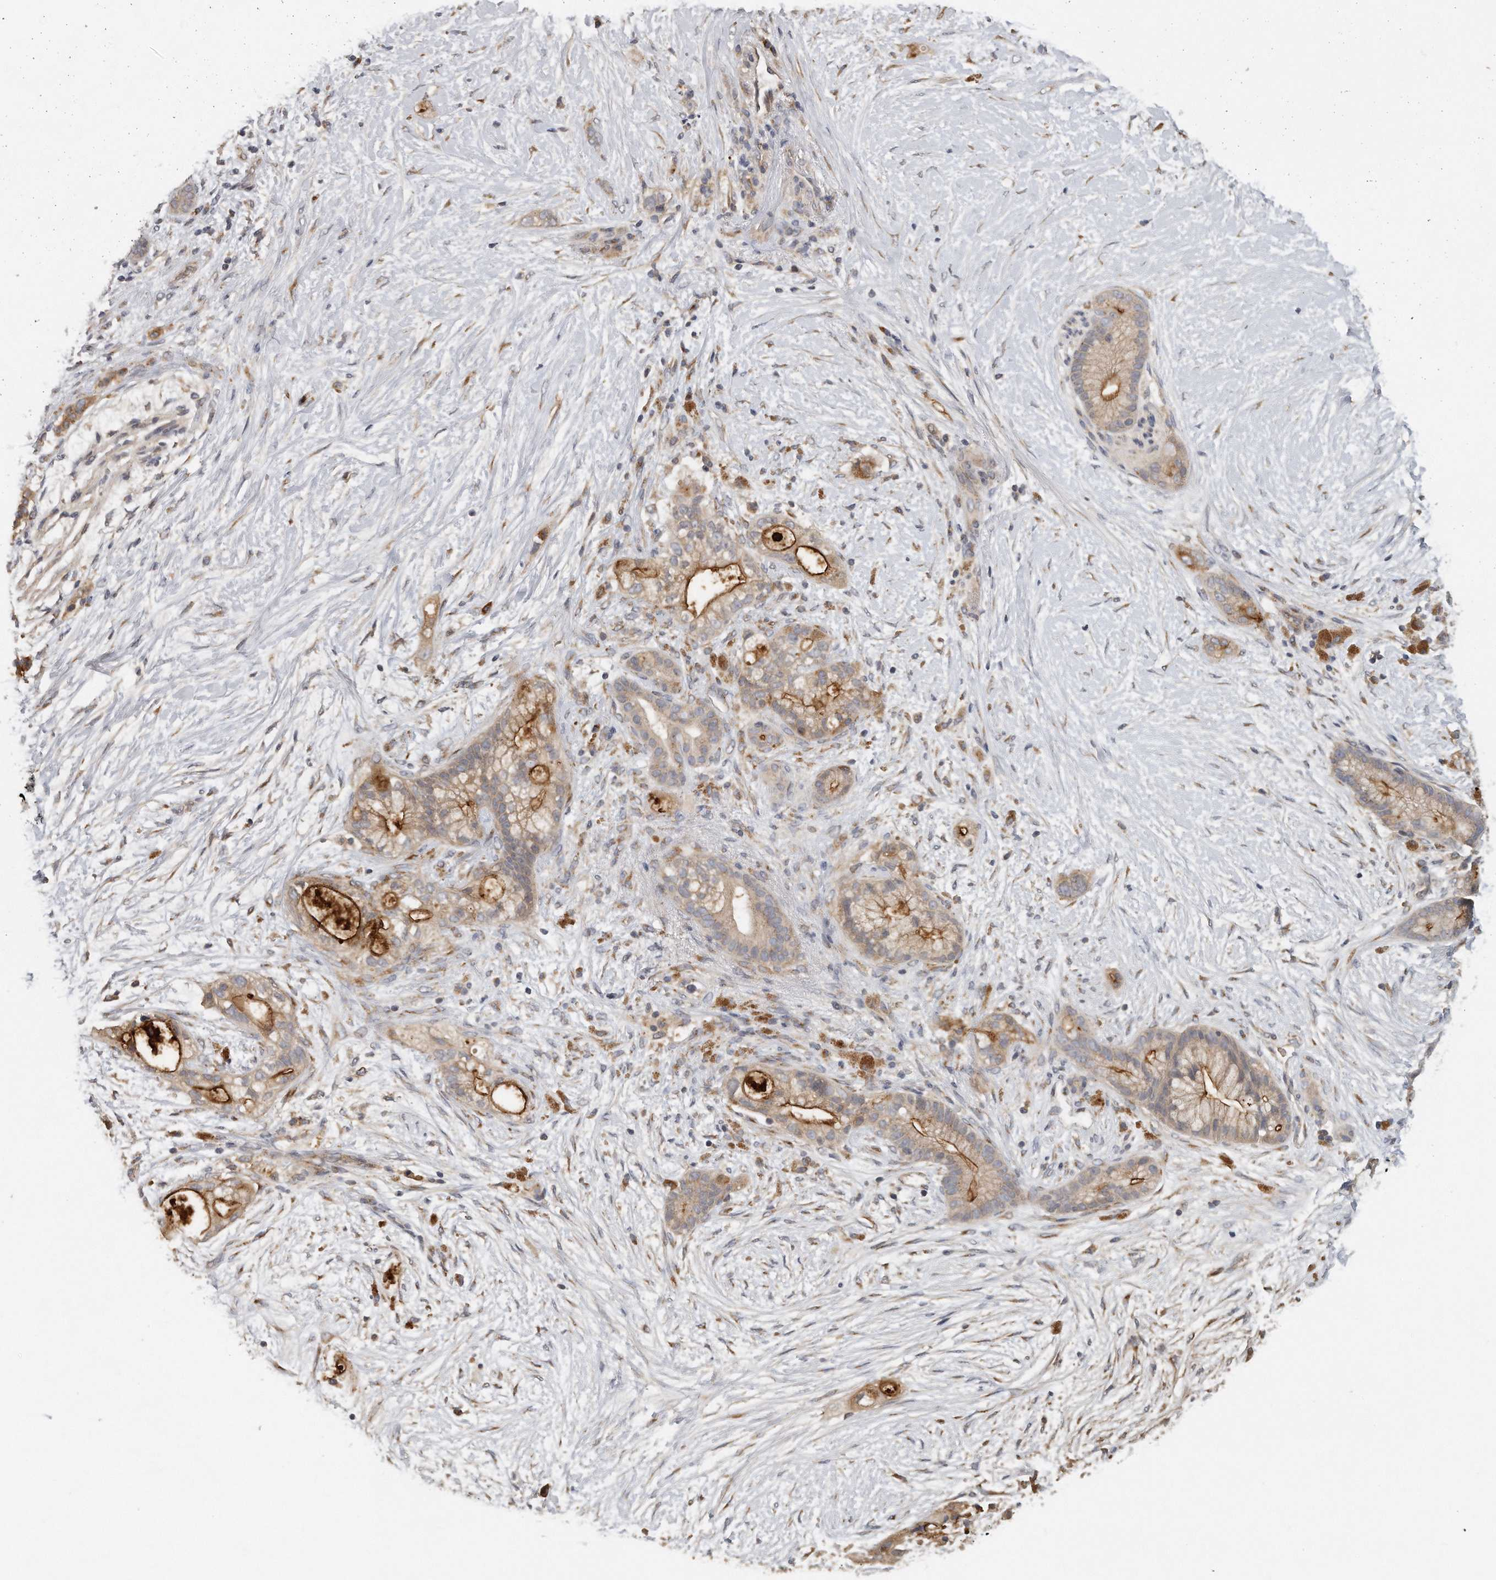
{"staining": {"intensity": "moderate", "quantity": "25%-75%", "location": "cytoplasmic/membranous"}, "tissue": "pancreatic cancer", "cell_type": "Tumor cells", "image_type": "cancer", "snomed": [{"axis": "morphology", "description": "Adenocarcinoma, NOS"}, {"axis": "topography", "description": "Pancreas"}], "caption": "Moderate cytoplasmic/membranous staining for a protein is identified in approximately 25%-75% of tumor cells of adenocarcinoma (pancreatic) using IHC.", "gene": "TRAPPC14", "patient": {"sex": "male", "age": 53}}